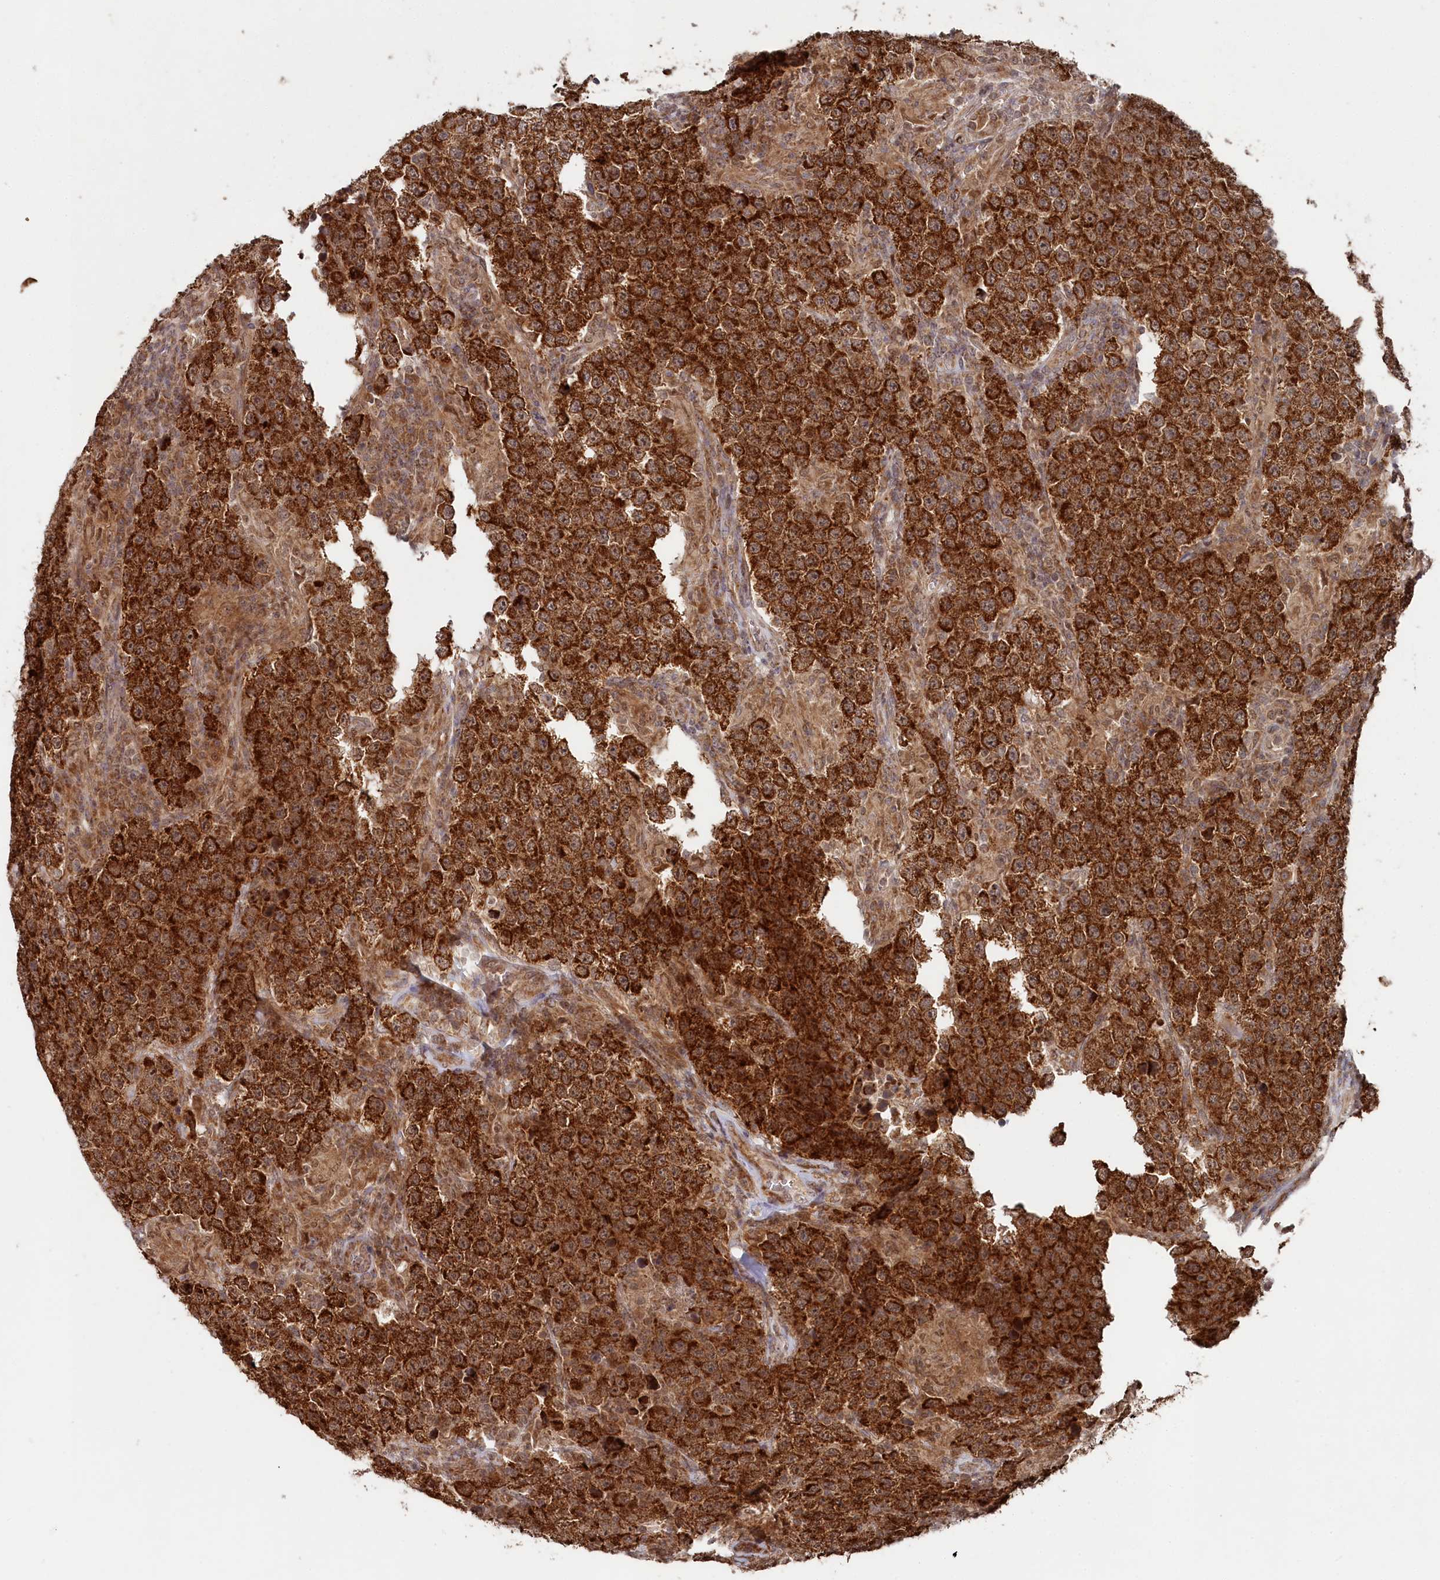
{"staining": {"intensity": "strong", "quantity": ">75%", "location": "cytoplasmic/membranous"}, "tissue": "testis cancer", "cell_type": "Tumor cells", "image_type": "cancer", "snomed": [{"axis": "morphology", "description": "Normal tissue, NOS"}, {"axis": "morphology", "description": "Urothelial carcinoma, High grade"}, {"axis": "morphology", "description": "Seminoma, NOS"}, {"axis": "morphology", "description": "Carcinoma, Embryonal, NOS"}, {"axis": "topography", "description": "Urinary bladder"}, {"axis": "topography", "description": "Testis"}], "caption": "This photomicrograph demonstrates testis embryonal carcinoma stained with immunohistochemistry to label a protein in brown. The cytoplasmic/membranous of tumor cells show strong positivity for the protein. Nuclei are counter-stained blue.", "gene": "WAPL", "patient": {"sex": "male", "age": 41}}